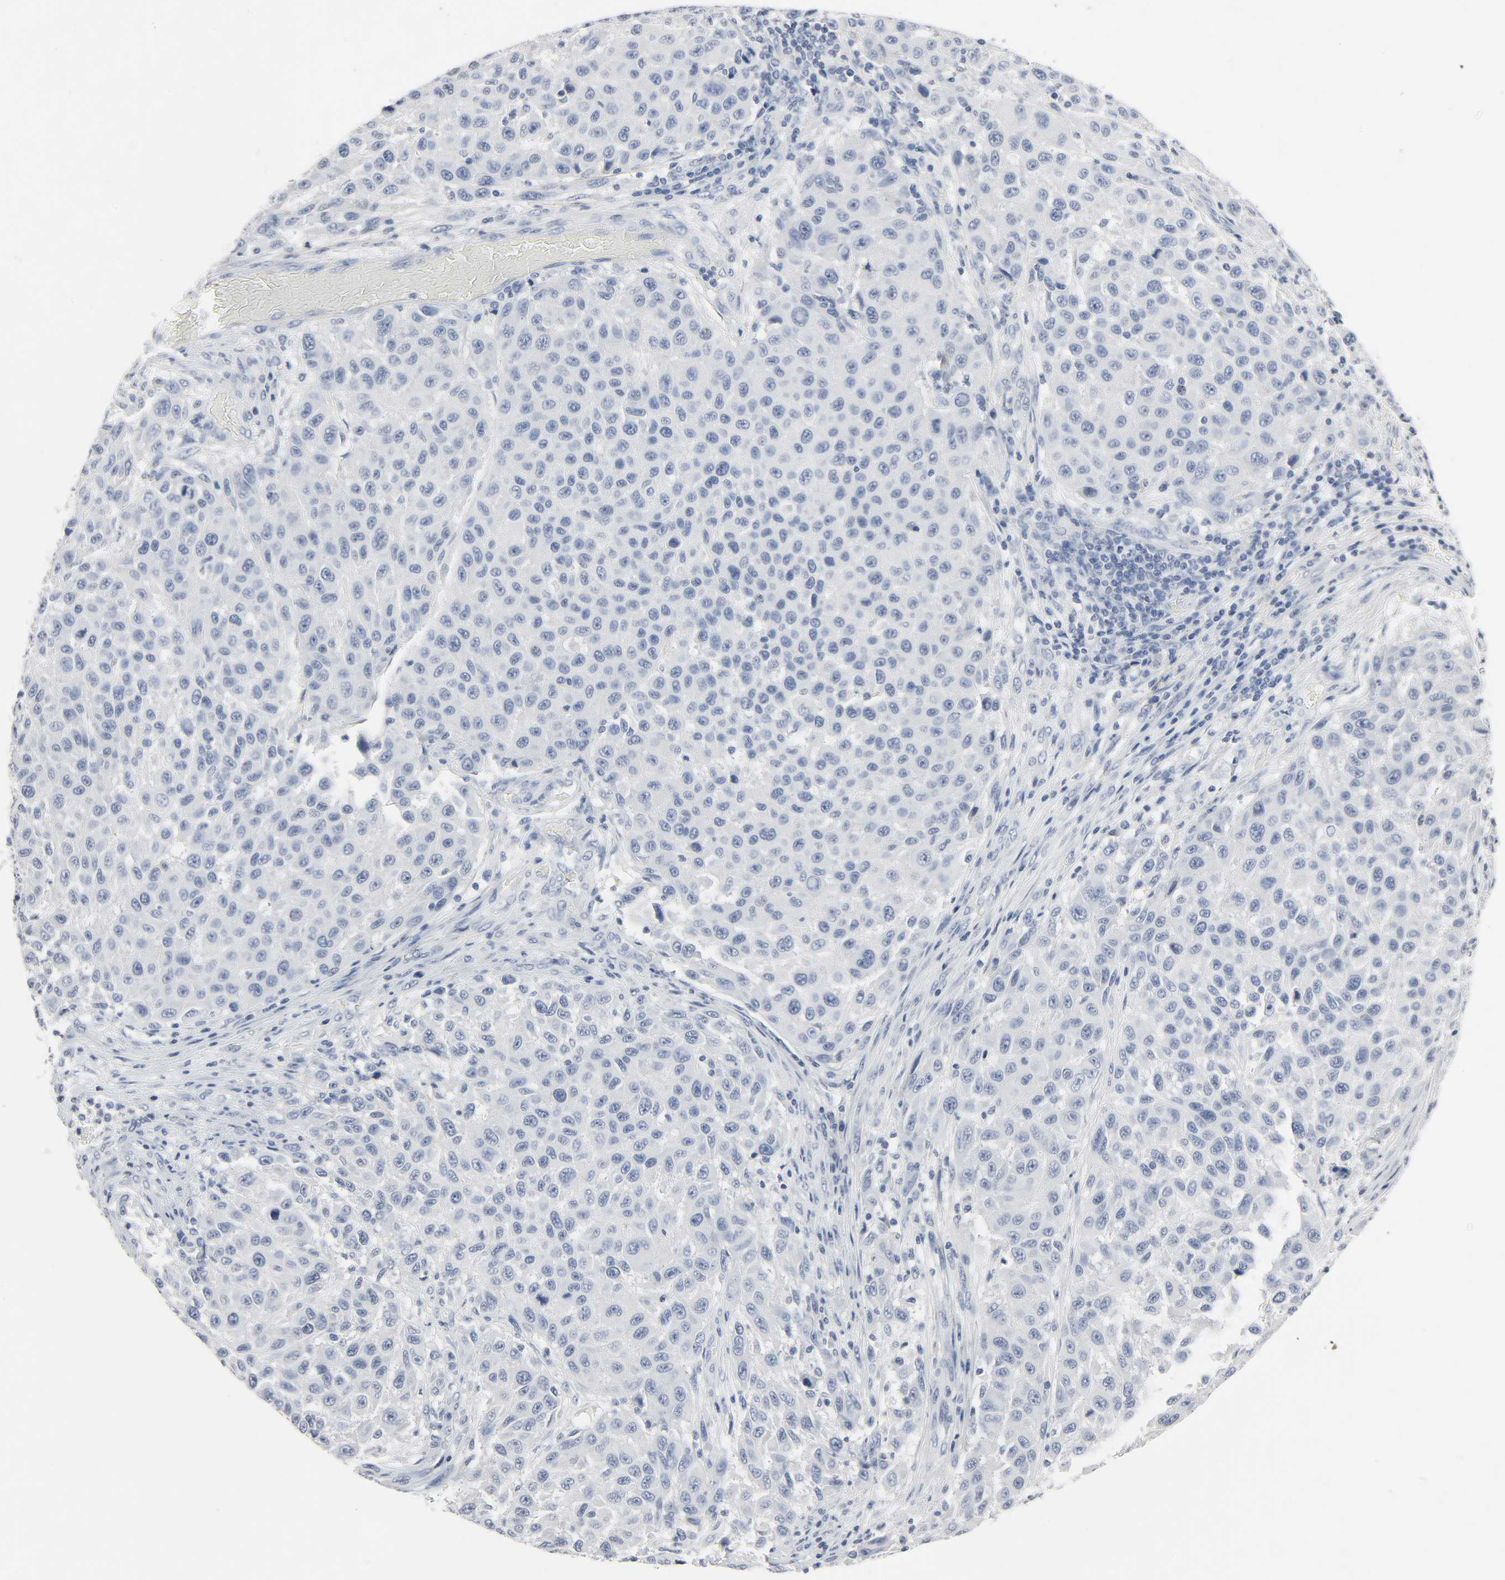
{"staining": {"intensity": "negative", "quantity": "none", "location": "none"}, "tissue": "melanoma", "cell_type": "Tumor cells", "image_type": "cancer", "snomed": [{"axis": "morphology", "description": "Malignant melanoma, Metastatic site"}, {"axis": "topography", "description": "Lymph node"}], "caption": "An IHC micrograph of melanoma is shown. There is no staining in tumor cells of melanoma.", "gene": "FBLN5", "patient": {"sex": "male", "age": 61}}